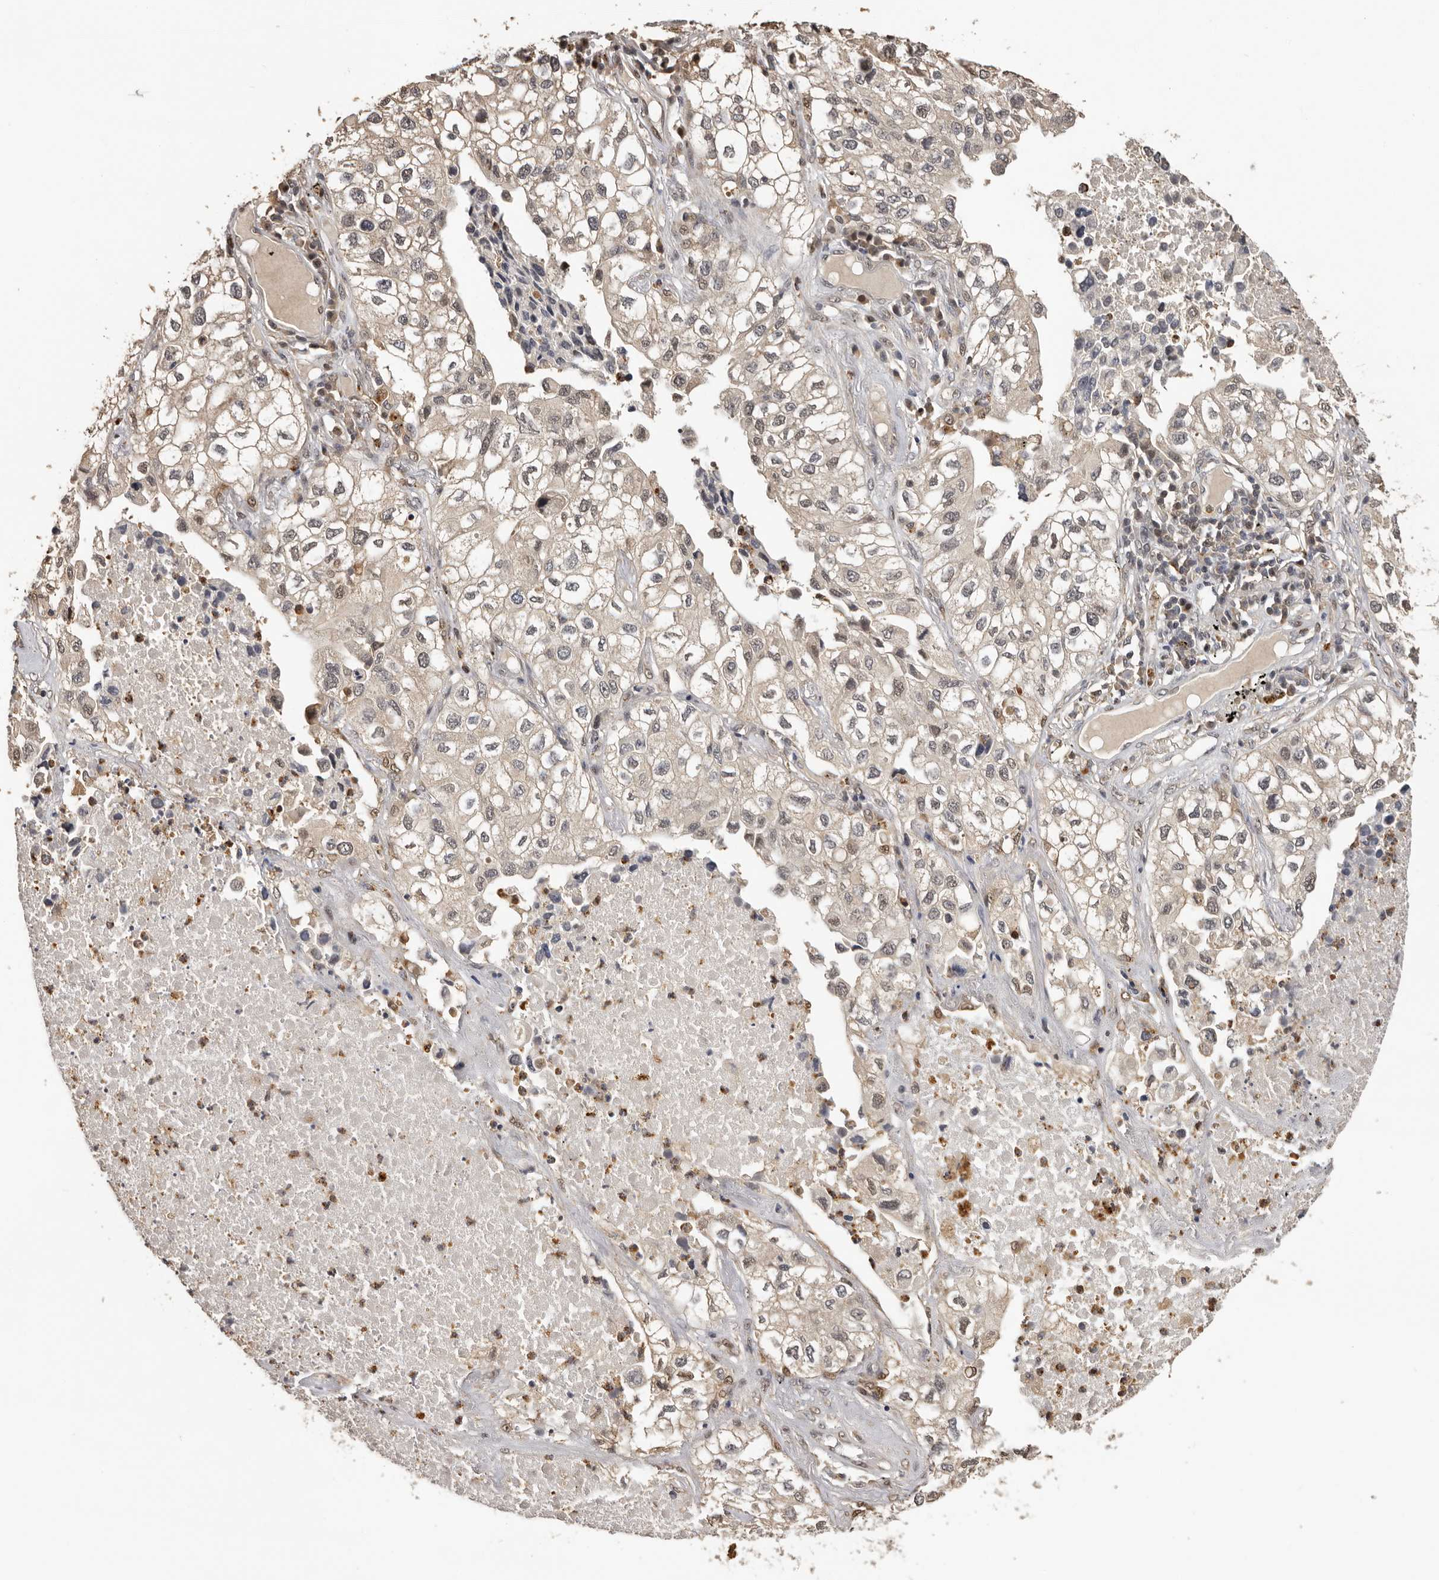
{"staining": {"intensity": "weak", "quantity": "<25%", "location": "nuclear"}, "tissue": "lung cancer", "cell_type": "Tumor cells", "image_type": "cancer", "snomed": [{"axis": "morphology", "description": "Adenocarcinoma, NOS"}, {"axis": "topography", "description": "Lung"}], "caption": "Photomicrograph shows no significant protein expression in tumor cells of lung cancer.", "gene": "KIF2B", "patient": {"sex": "male", "age": 63}}